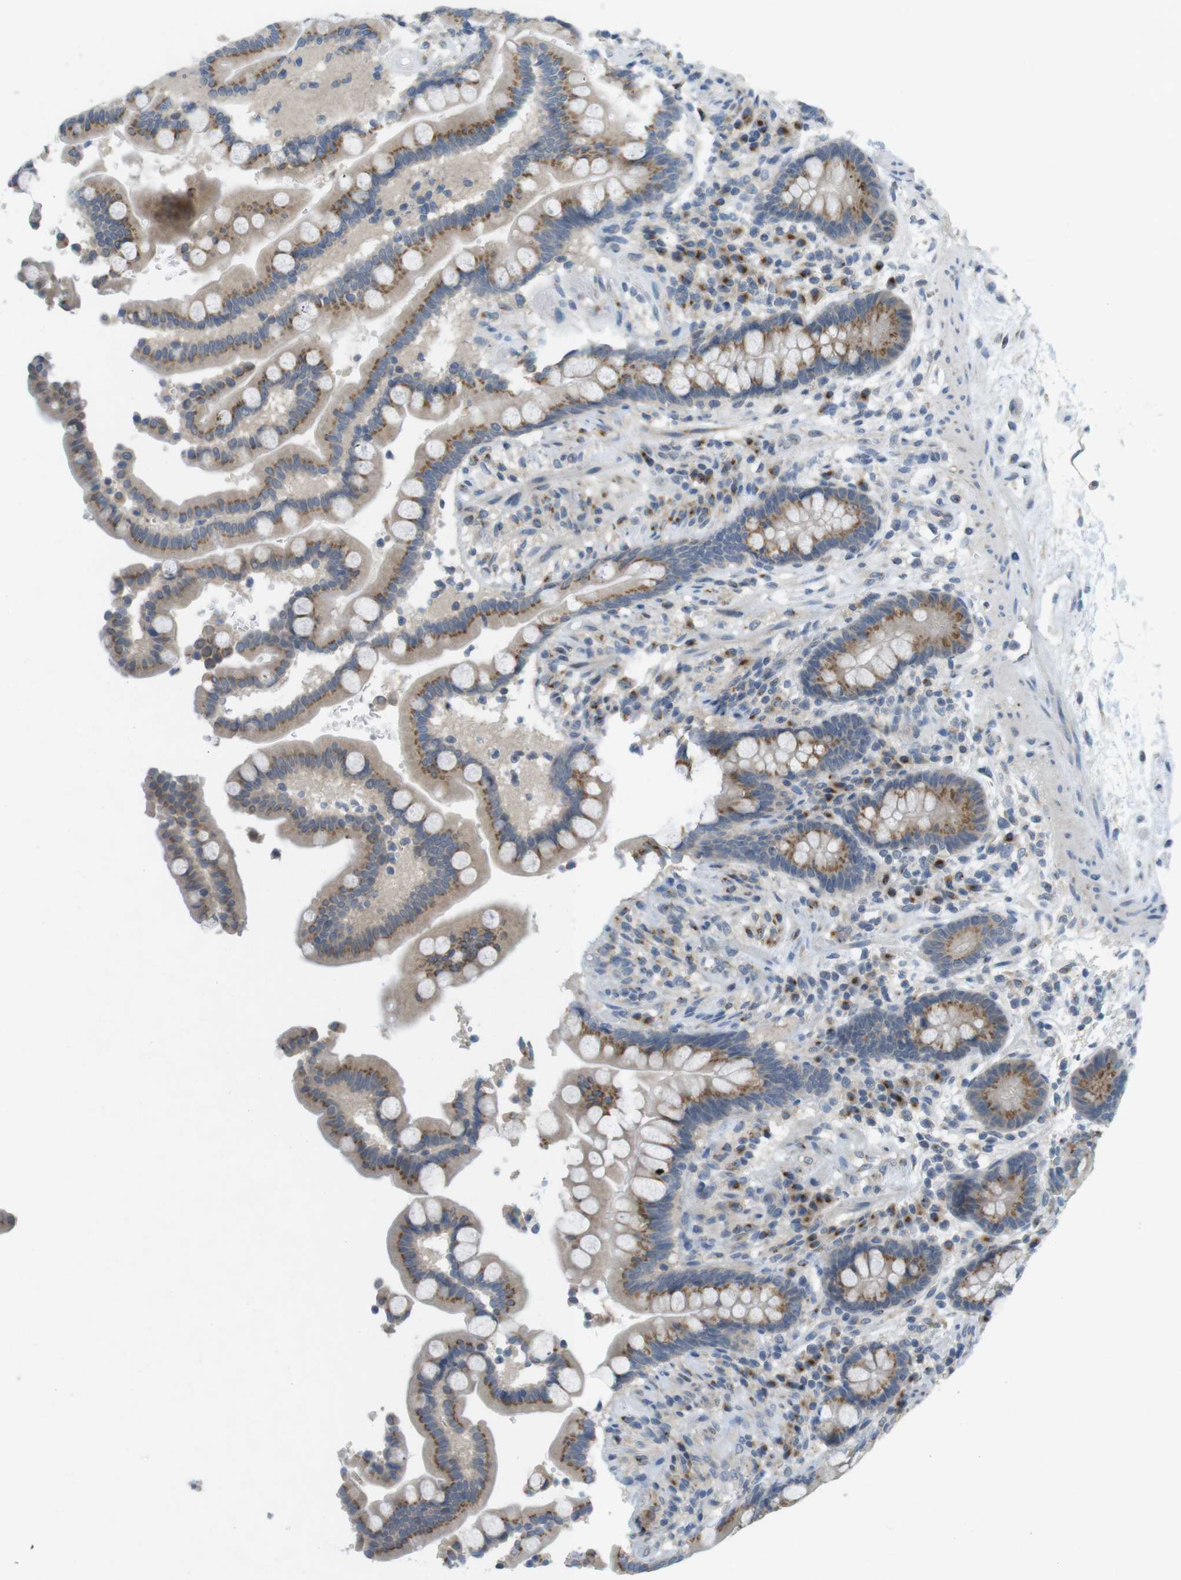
{"staining": {"intensity": "negative", "quantity": "none", "location": "none"}, "tissue": "colon", "cell_type": "Endothelial cells", "image_type": "normal", "snomed": [{"axis": "morphology", "description": "Normal tissue, NOS"}, {"axis": "topography", "description": "Colon"}], "caption": "Immunohistochemistry of benign colon displays no positivity in endothelial cells. (Brightfield microscopy of DAB IHC at high magnification).", "gene": "YIPF3", "patient": {"sex": "male", "age": 73}}